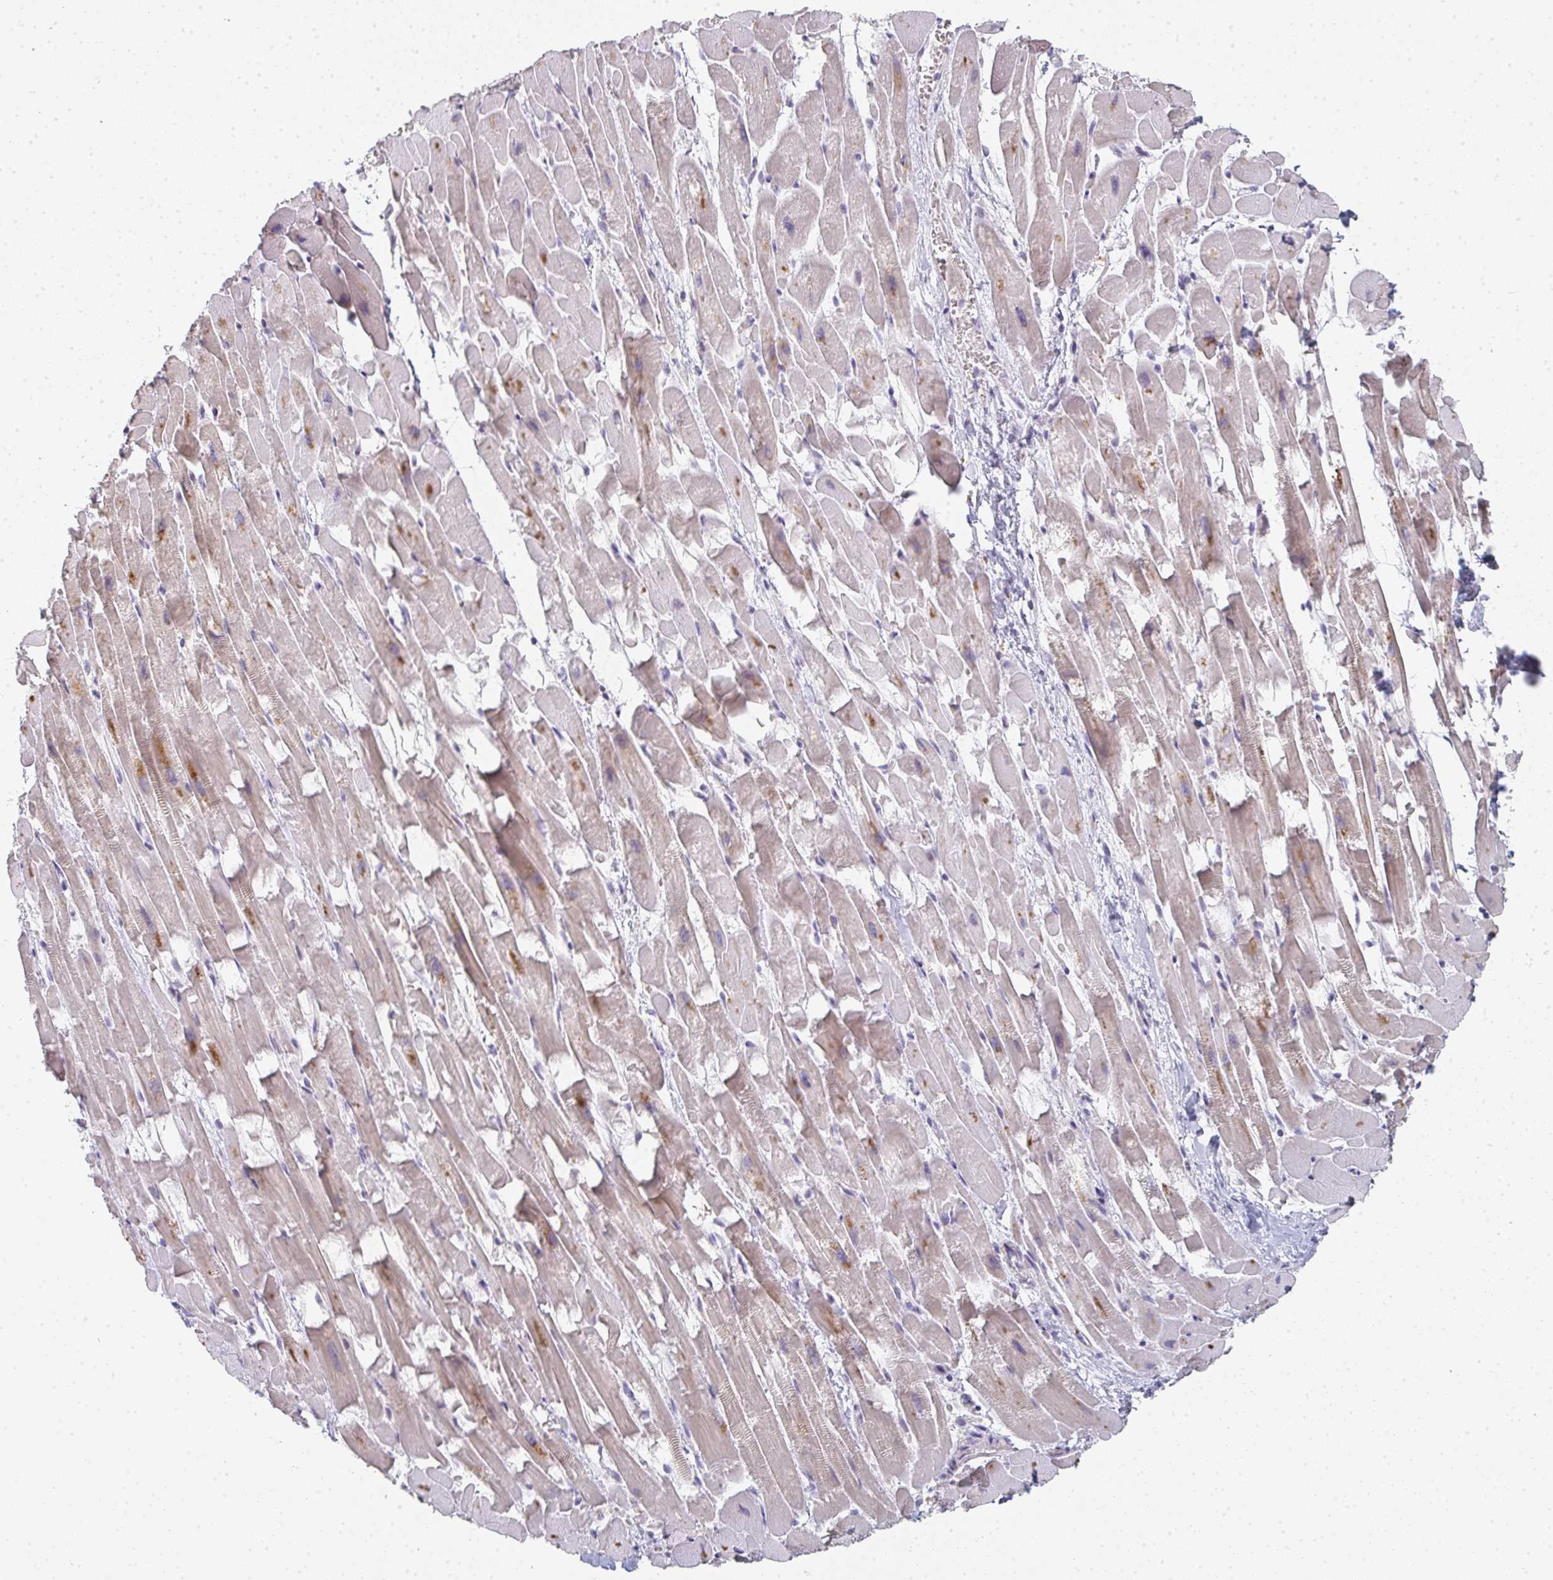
{"staining": {"intensity": "moderate", "quantity": "25%-75%", "location": "cytoplasmic/membranous"}, "tissue": "heart muscle", "cell_type": "Cardiomyocytes", "image_type": "normal", "snomed": [{"axis": "morphology", "description": "Normal tissue, NOS"}, {"axis": "topography", "description": "Heart"}], "caption": "Heart muscle stained with DAB immunohistochemistry exhibits medium levels of moderate cytoplasmic/membranous staining in approximately 25%-75% of cardiomyocytes.", "gene": "A1CF", "patient": {"sex": "male", "age": 37}}